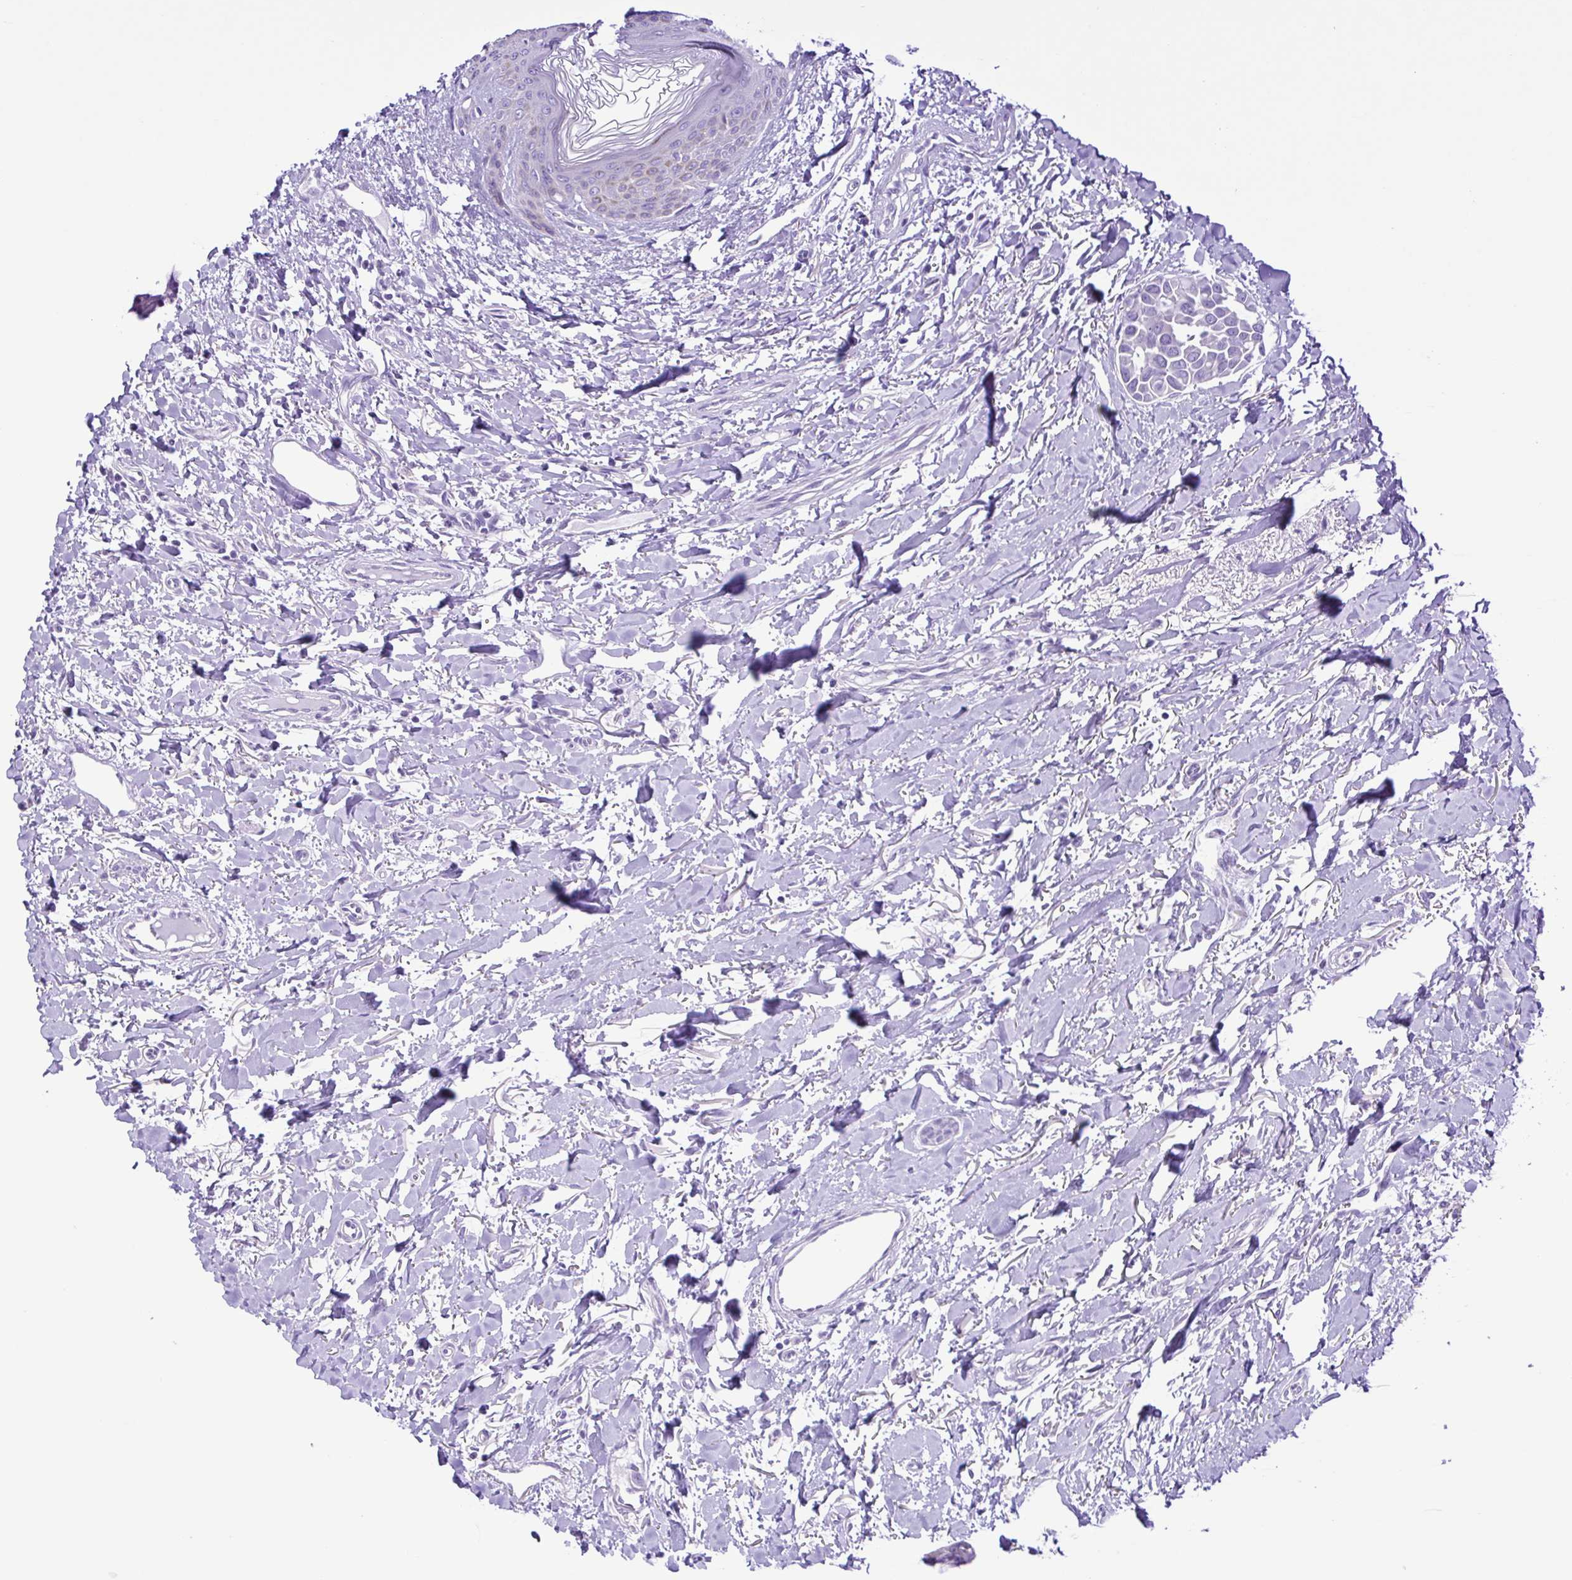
{"staining": {"intensity": "negative", "quantity": "none", "location": "none"}, "tissue": "breast cancer", "cell_type": "Tumor cells", "image_type": "cancer", "snomed": [{"axis": "morphology", "description": "Duct carcinoma"}, {"axis": "topography", "description": "Breast"}], "caption": "High power microscopy photomicrograph of an immunohistochemistry (IHC) image of invasive ductal carcinoma (breast), revealing no significant positivity in tumor cells. The staining is performed using DAB (3,3'-diaminobenzidine) brown chromogen with nuclei counter-stained in using hematoxylin.", "gene": "SYT1", "patient": {"sex": "female", "age": 54}}